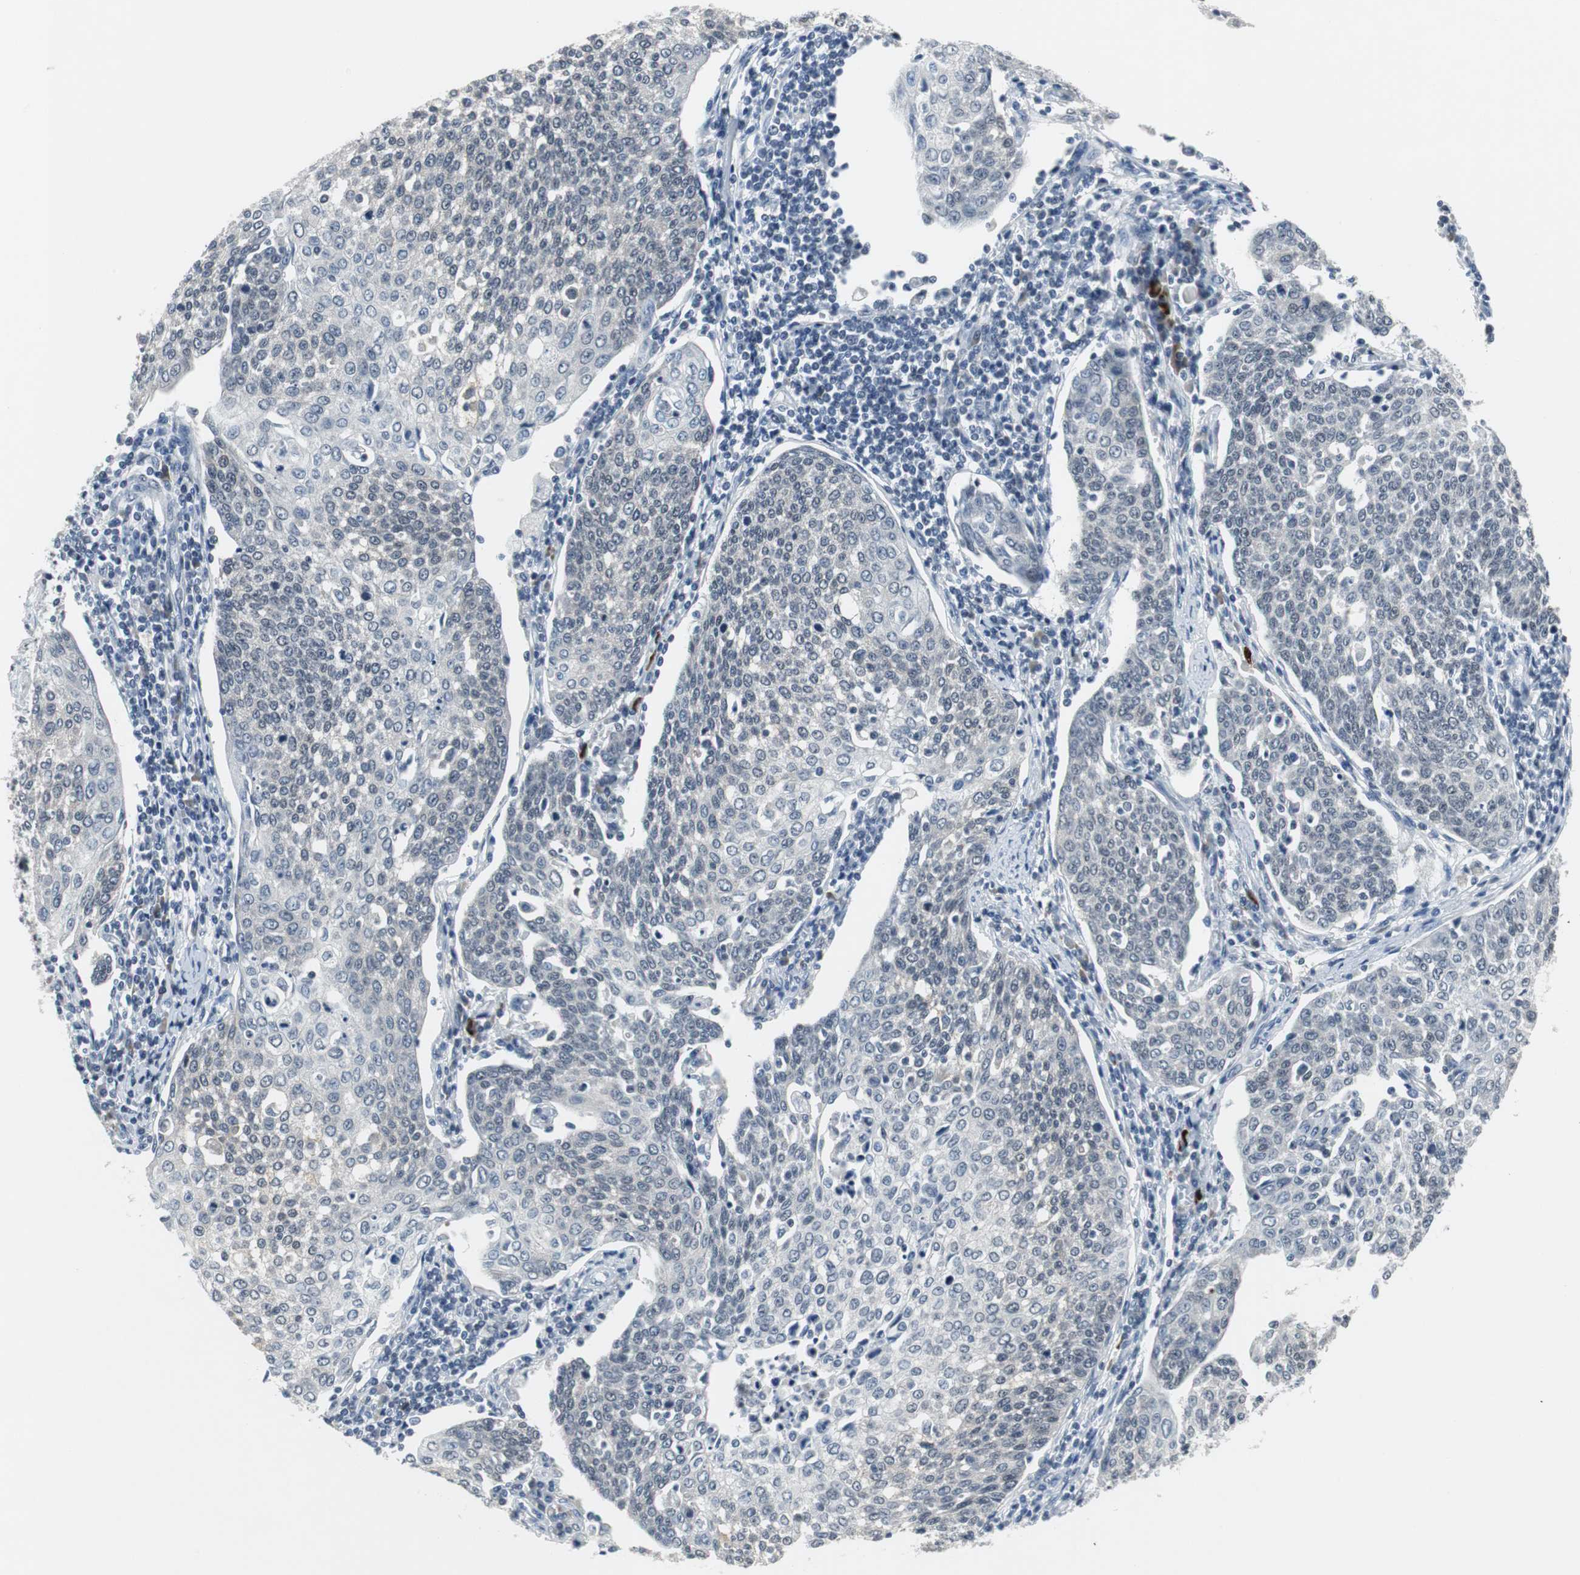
{"staining": {"intensity": "negative", "quantity": "none", "location": "none"}, "tissue": "cervical cancer", "cell_type": "Tumor cells", "image_type": "cancer", "snomed": [{"axis": "morphology", "description": "Squamous cell carcinoma, NOS"}, {"axis": "topography", "description": "Cervix"}], "caption": "Tumor cells show no significant protein expression in cervical cancer.", "gene": "ELK1", "patient": {"sex": "female", "age": 34}}